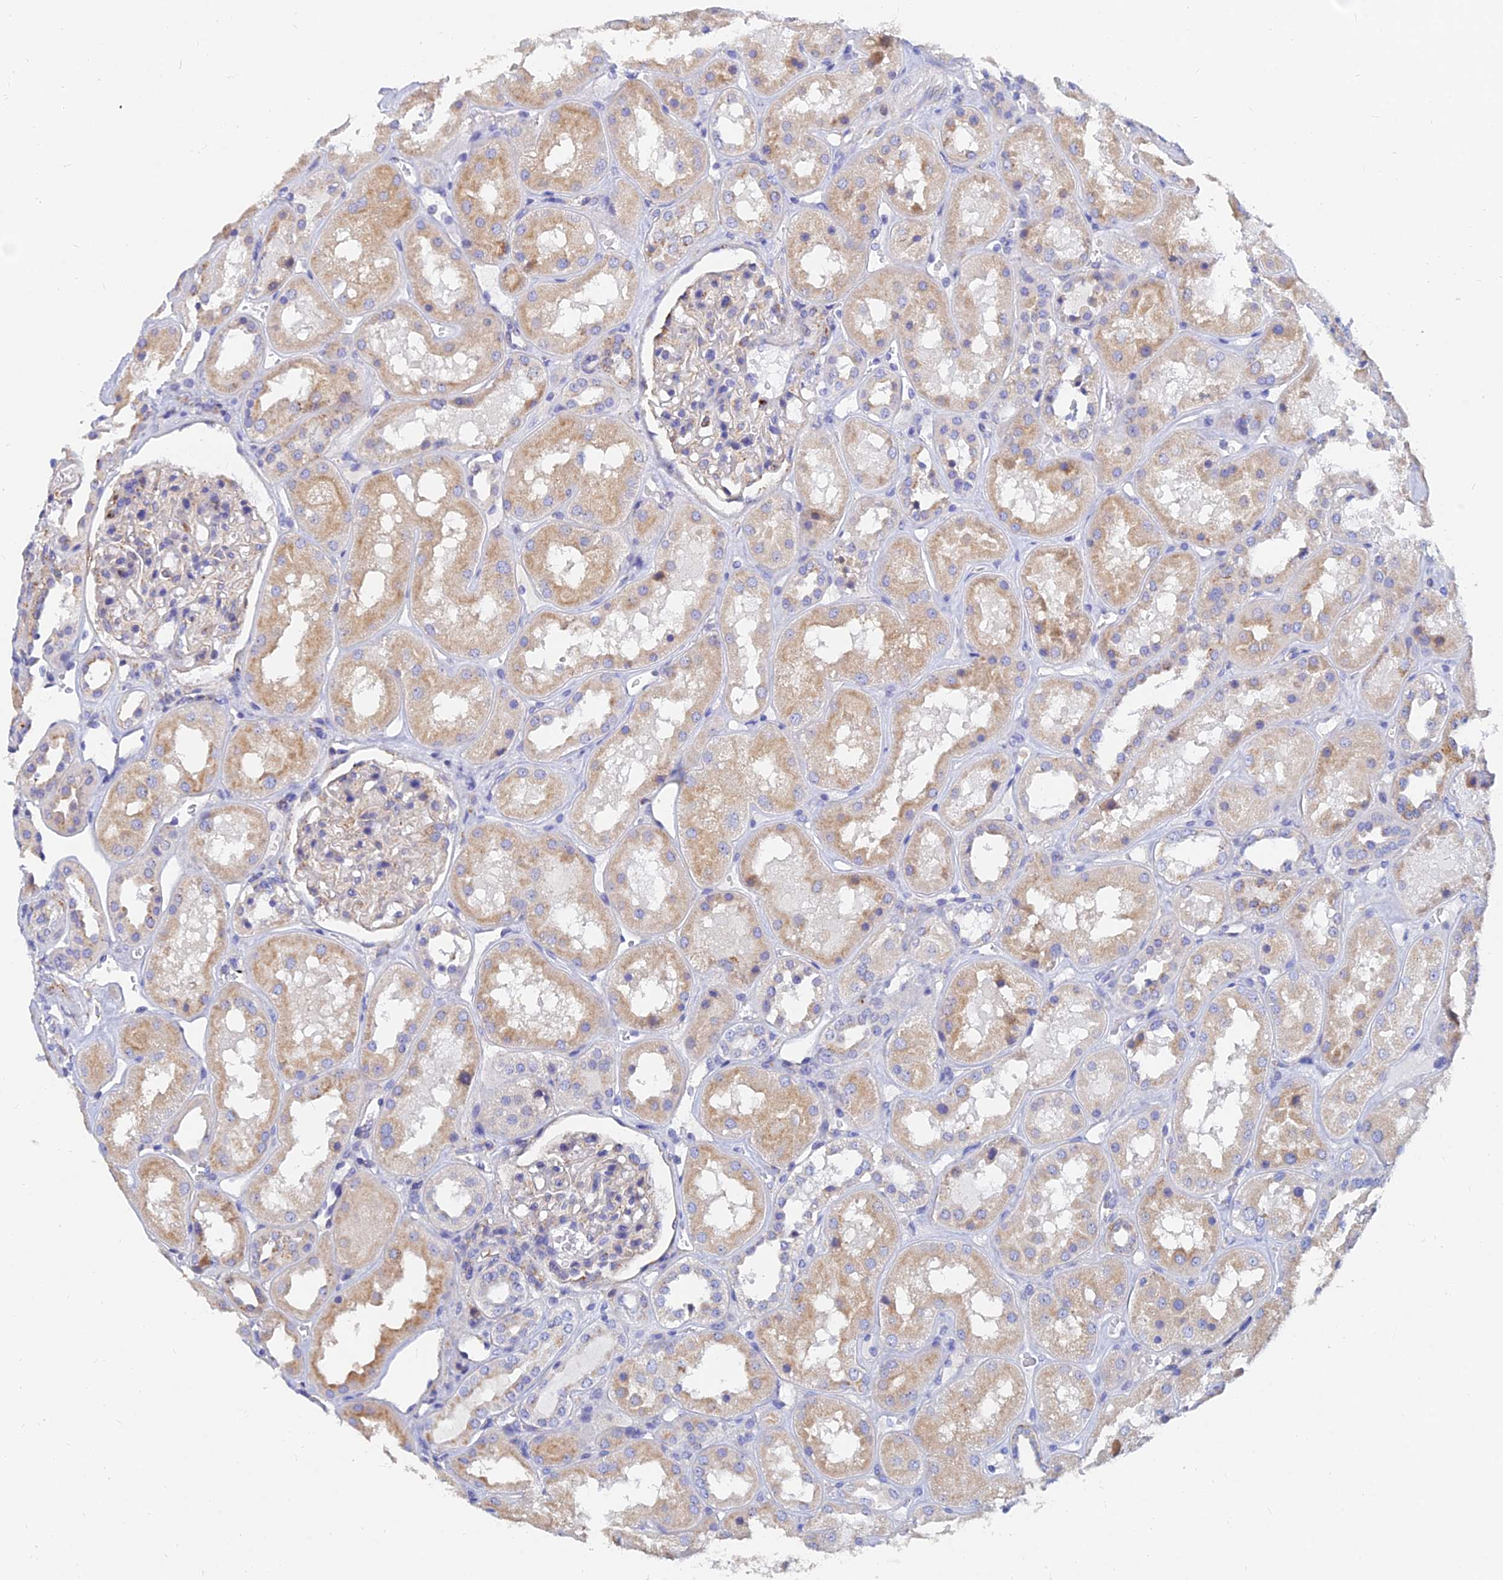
{"staining": {"intensity": "weak", "quantity": "<25%", "location": "cytoplasmic/membranous"}, "tissue": "kidney", "cell_type": "Cells in glomeruli", "image_type": "normal", "snomed": [{"axis": "morphology", "description": "Normal tissue, NOS"}, {"axis": "topography", "description": "Kidney"}], "caption": "This is an IHC photomicrograph of unremarkable kidney. There is no expression in cells in glomeruli.", "gene": "SPNS1", "patient": {"sex": "male", "age": 70}}